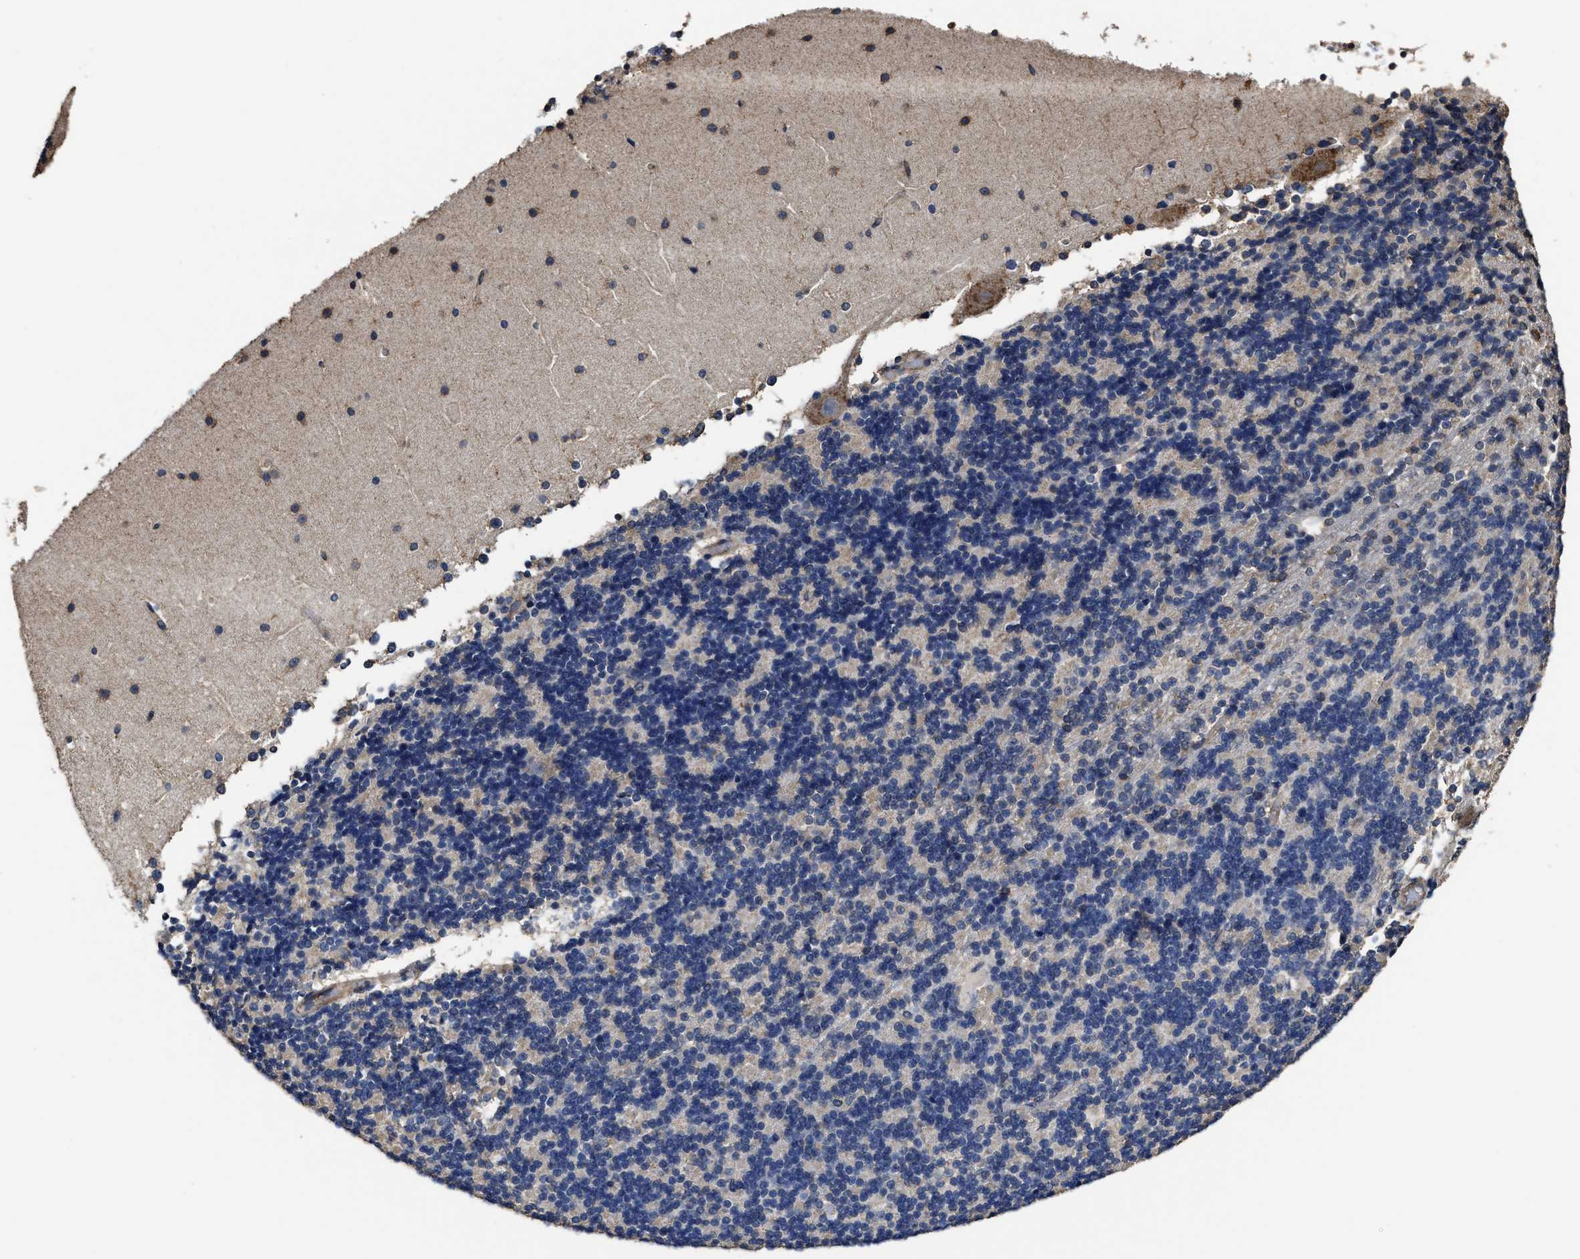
{"staining": {"intensity": "weak", "quantity": "<25%", "location": "cytoplasmic/membranous"}, "tissue": "cerebellum", "cell_type": "Cells in granular layer", "image_type": "normal", "snomed": [{"axis": "morphology", "description": "Normal tissue, NOS"}, {"axis": "topography", "description": "Cerebellum"}], "caption": "Protein analysis of benign cerebellum reveals no significant expression in cells in granular layer. (Stains: DAB (3,3'-diaminobenzidine) immunohistochemistry with hematoxylin counter stain, Microscopy: brightfield microscopy at high magnification).", "gene": "SFXN4", "patient": {"sex": "female", "age": 19}}